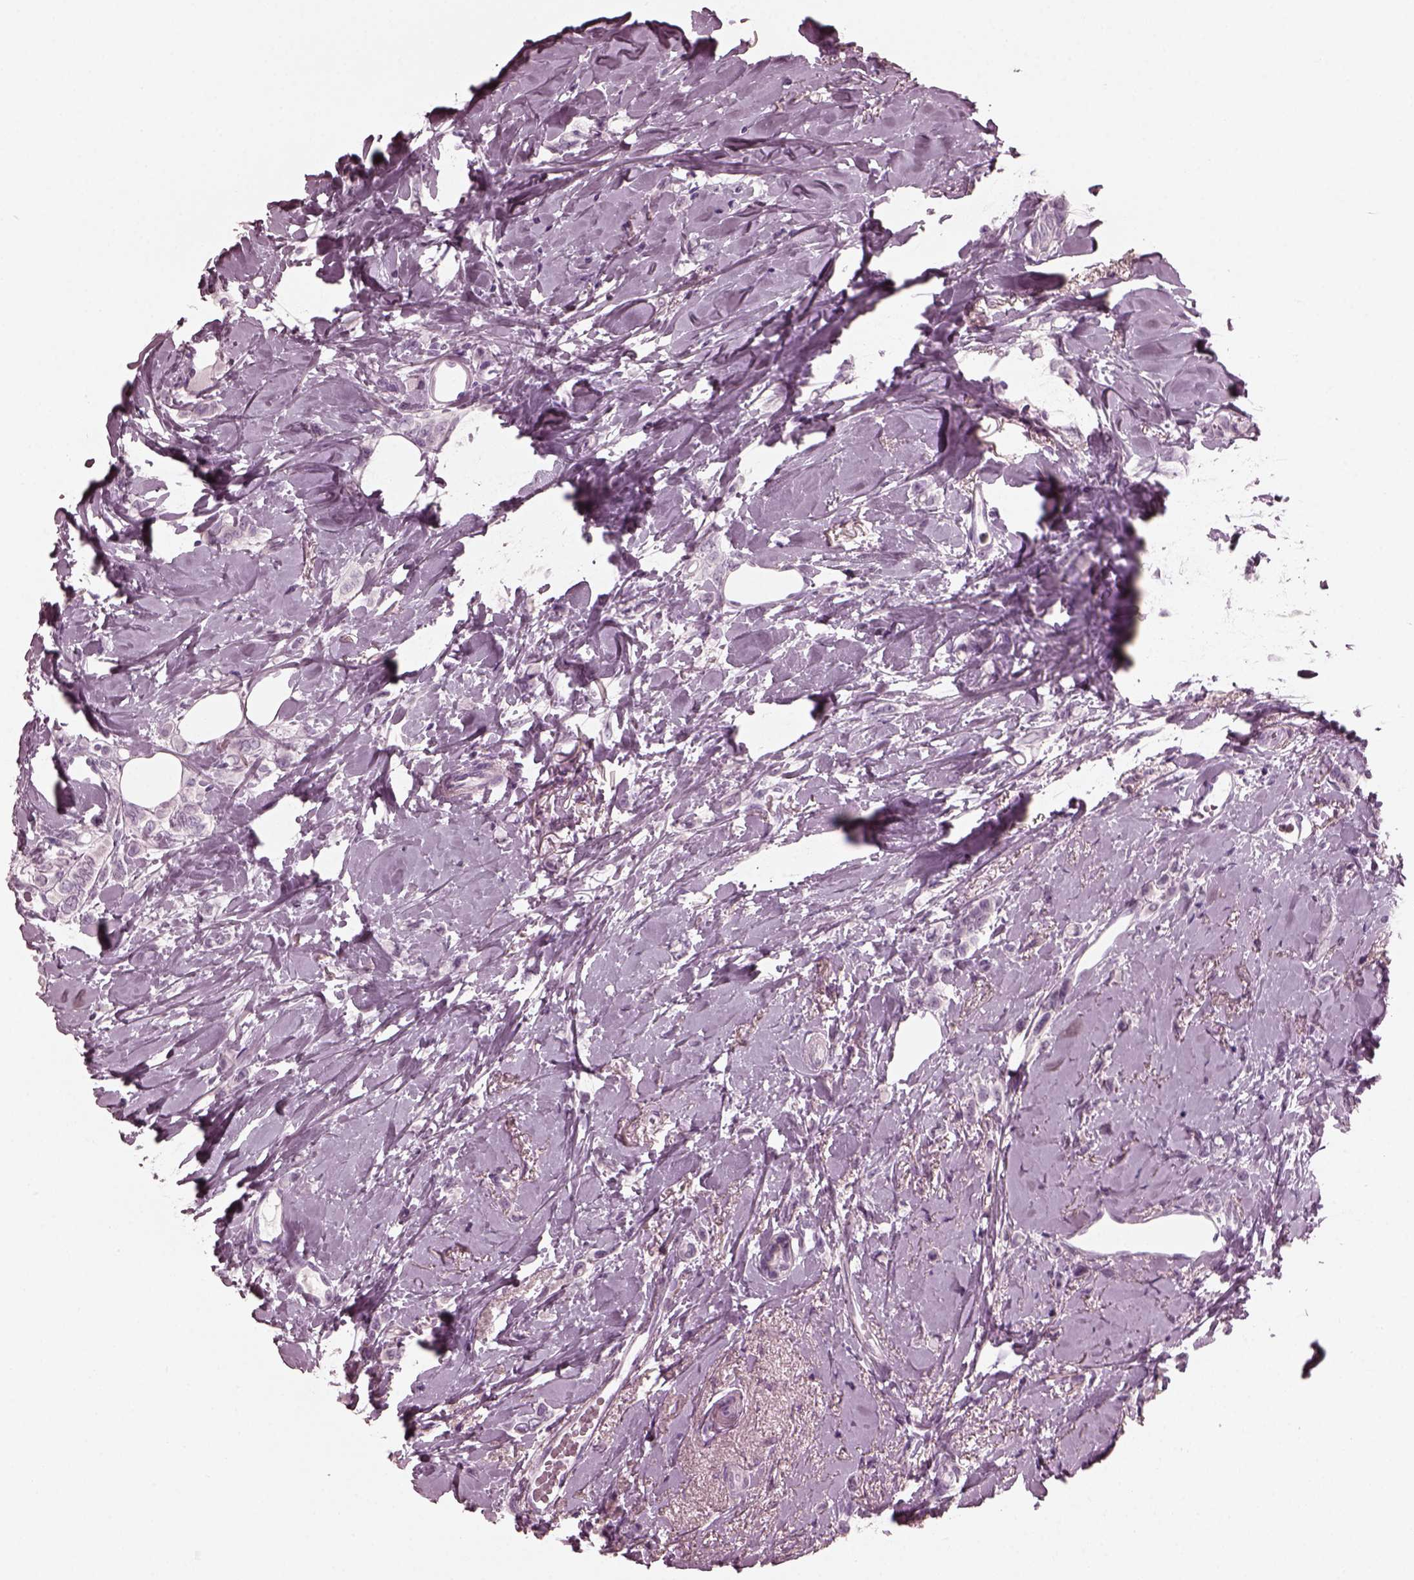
{"staining": {"intensity": "negative", "quantity": "none", "location": "none"}, "tissue": "breast cancer", "cell_type": "Tumor cells", "image_type": "cancer", "snomed": [{"axis": "morphology", "description": "Lobular carcinoma"}, {"axis": "topography", "description": "Breast"}], "caption": "Breast cancer stained for a protein using immunohistochemistry demonstrates no expression tumor cells.", "gene": "GRM6", "patient": {"sex": "female", "age": 66}}